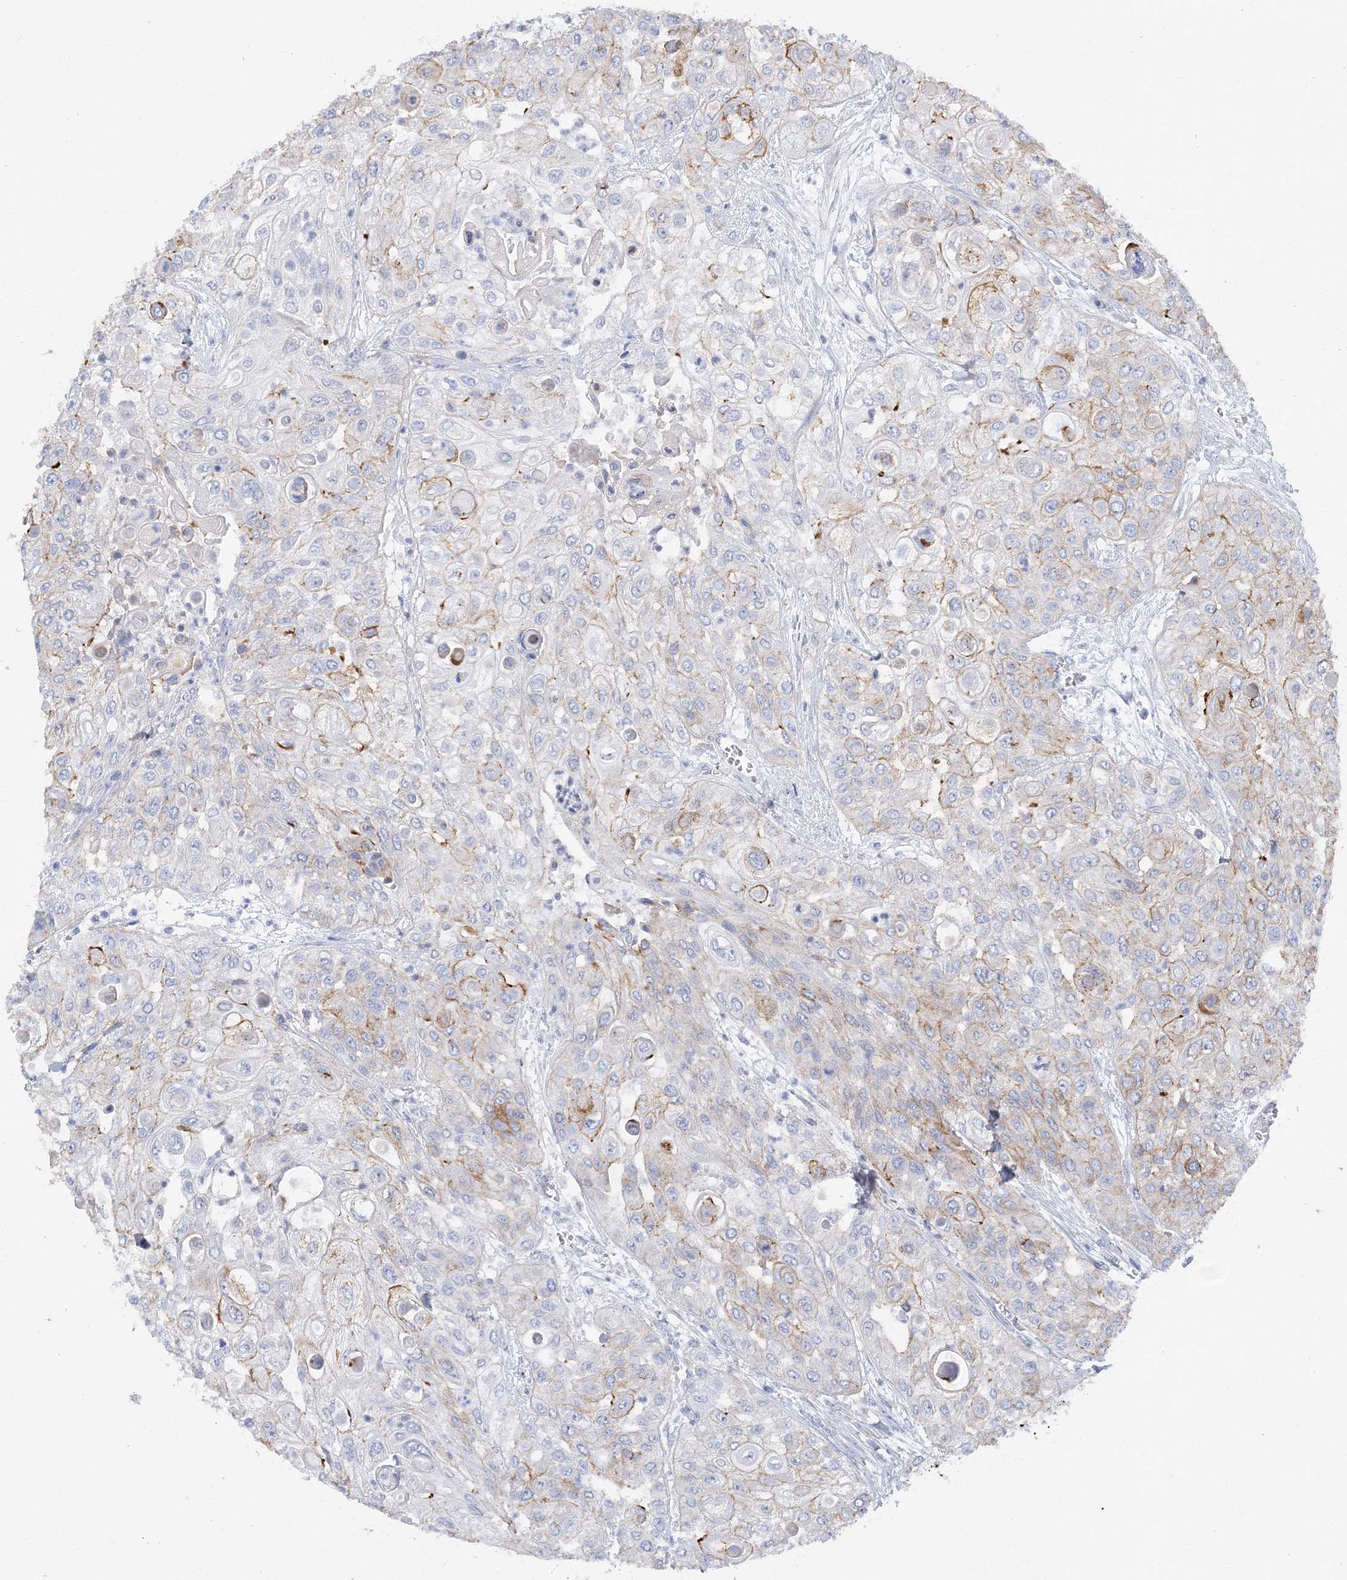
{"staining": {"intensity": "moderate", "quantity": "<25%", "location": "cytoplasmic/membranous"}, "tissue": "urothelial cancer", "cell_type": "Tumor cells", "image_type": "cancer", "snomed": [{"axis": "morphology", "description": "Urothelial carcinoma, High grade"}, {"axis": "topography", "description": "Urinary bladder"}], "caption": "IHC histopathology image of urothelial cancer stained for a protein (brown), which reveals low levels of moderate cytoplasmic/membranous expression in approximately <25% of tumor cells.", "gene": "SLC5A6", "patient": {"sex": "female", "age": 79}}